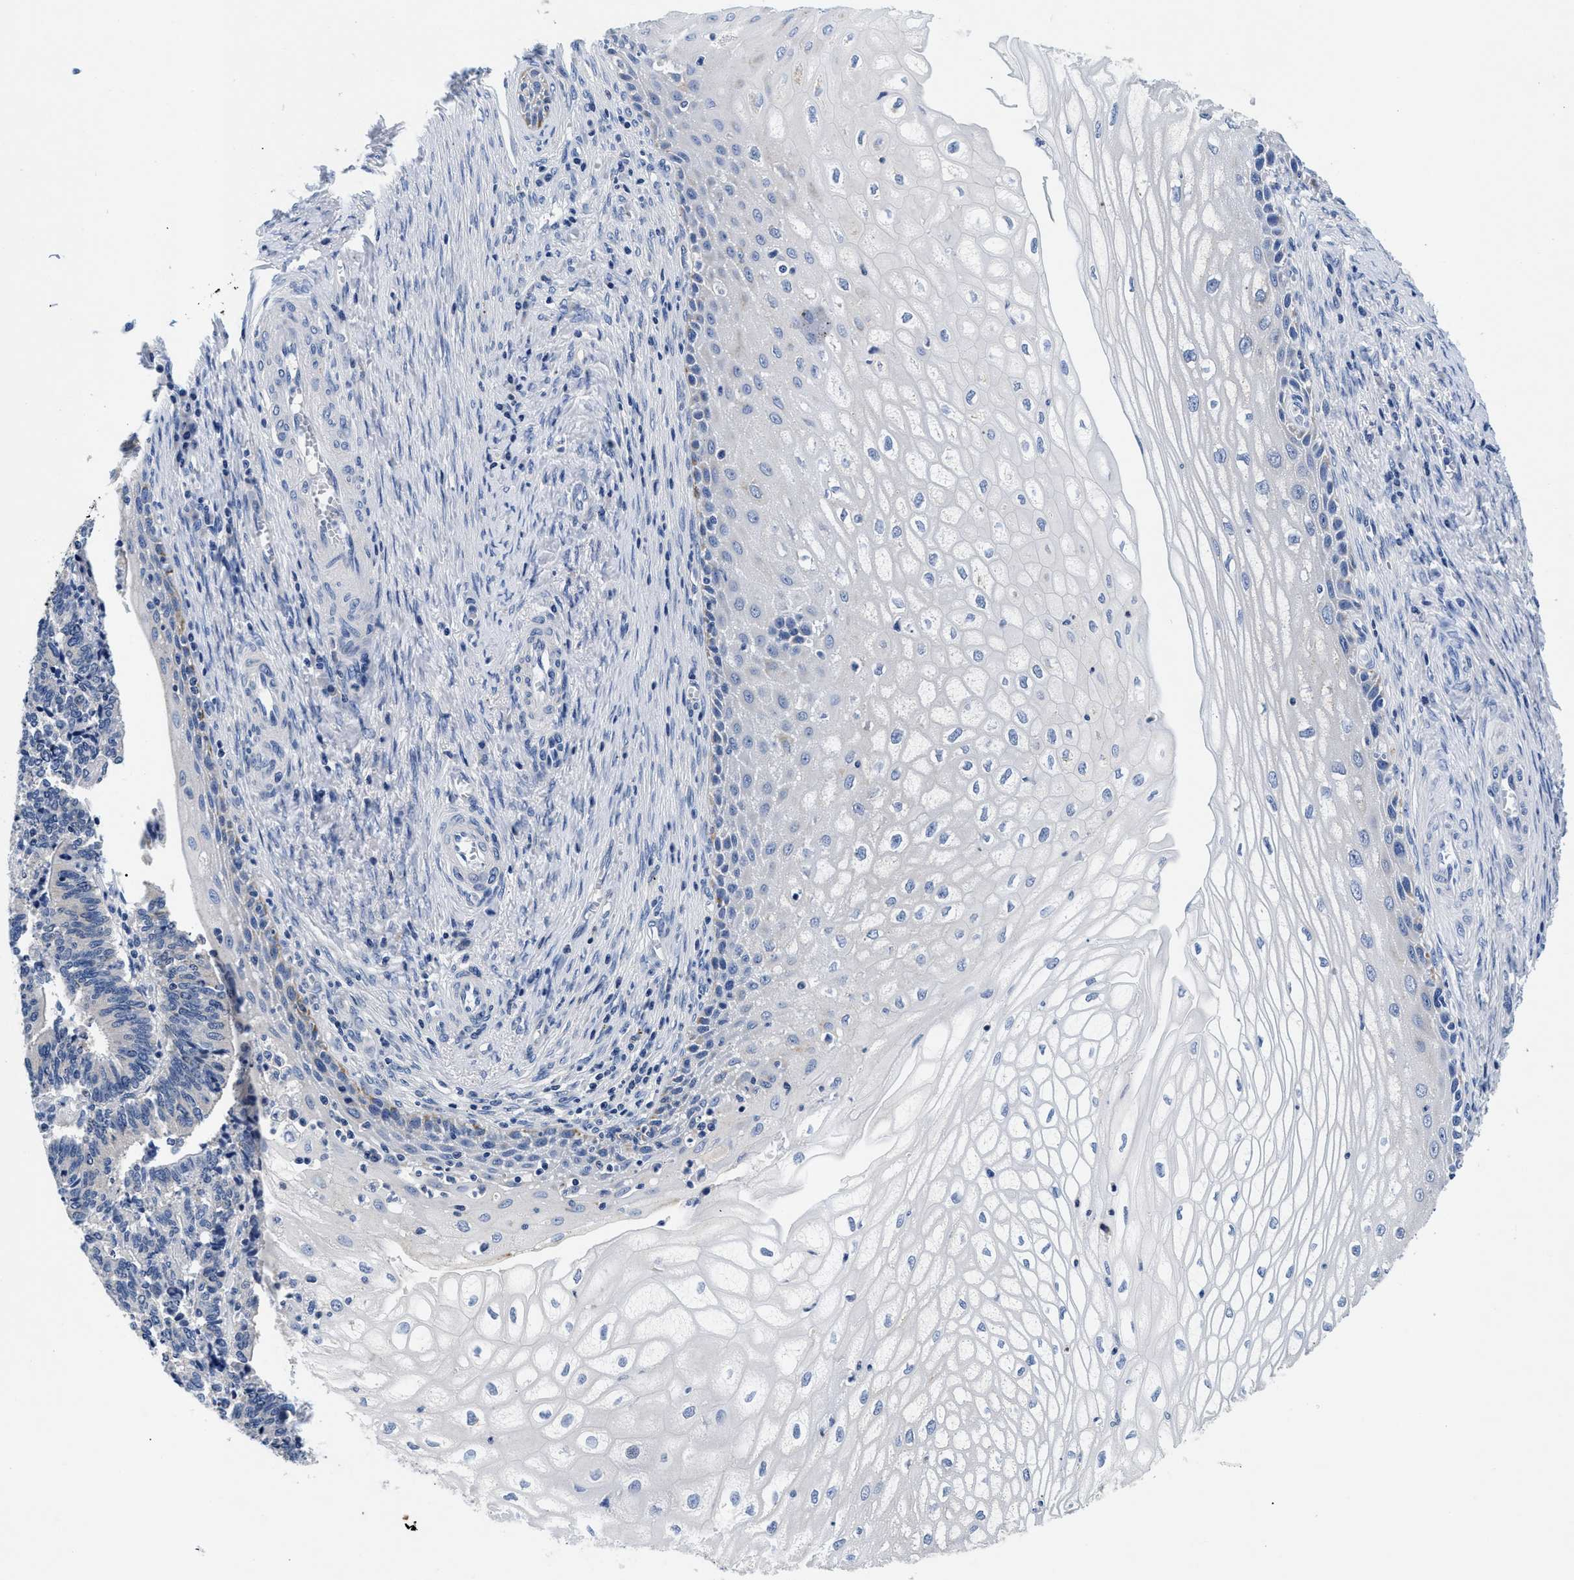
{"staining": {"intensity": "negative", "quantity": "none", "location": "none"}, "tissue": "cervical cancer", "cell_type": "Tumor cells", "image_type": "cancer", "snomed": [{"axis": "morphology", "description": "Adenocarcinoma, NOS"}, {"axis": "topography", "description": "Cervix"}], "caption": "Cervical adenocarcinoma was stained to show a protein in brown. There is no significant expression in tumor cells.", "gene": "MEA1", "patient": {"sex": "female", "age": 44}}